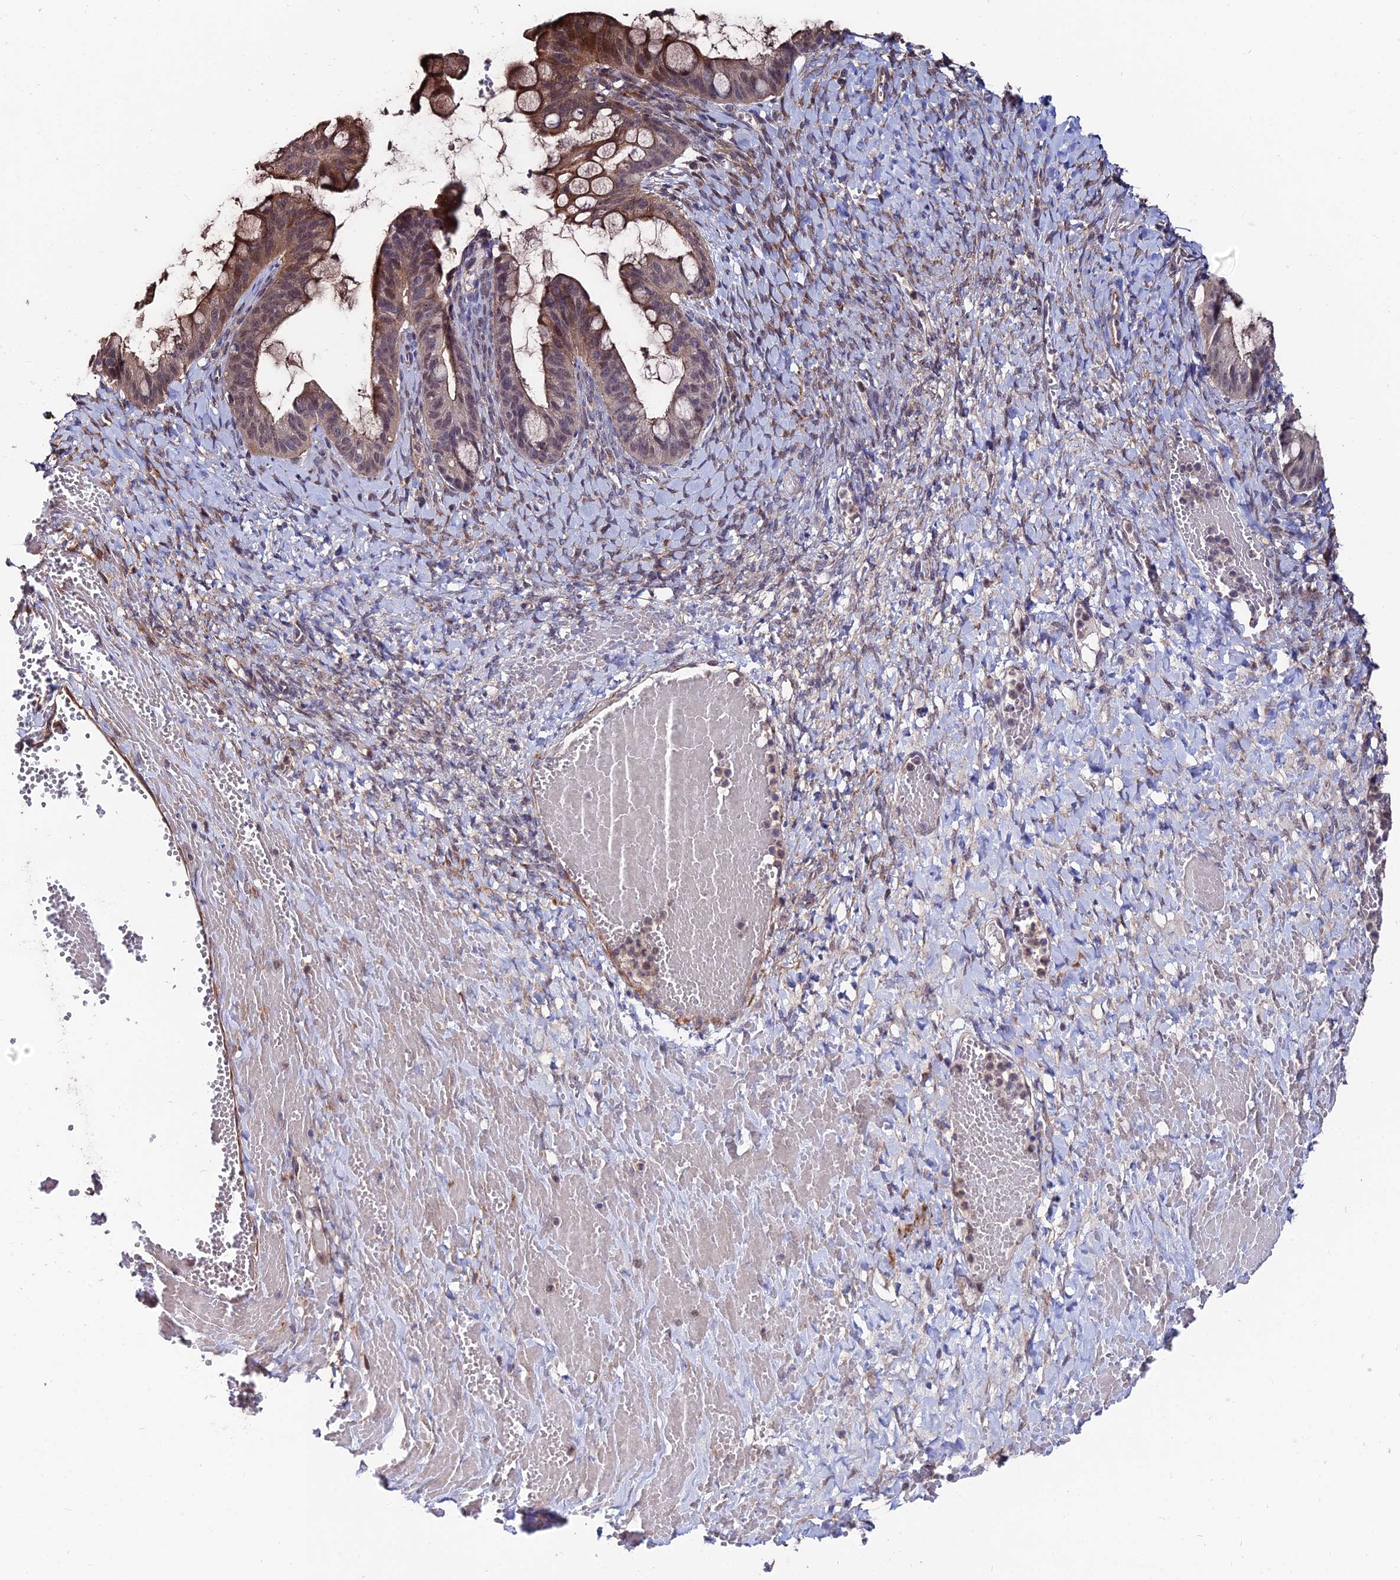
{"staining": {"intensity": "moderate", "quantity": "25%-75%", "location": "cytoplasmic/membranous,nuclear"}, "tissue": "ovarian cancer", "cell_type": "Tumor cells", "image_type": "cancer", "snomed": [{"axis": "morphology", "description": "Cystadenocarcinoma, mucinous, NOS"}, {"axis": "topography", "description": "Ovary"}], "caption": "Ovarian cancer (mucinous cystadenocarcinoma) stained with a brown dye shows moderate cytoplasmic/membranous and nuclear positive positivity in approximately 25%-75% of tumor cells.", "gene": "ACTR5", "patient": {"sex": "female", "age": 73}}